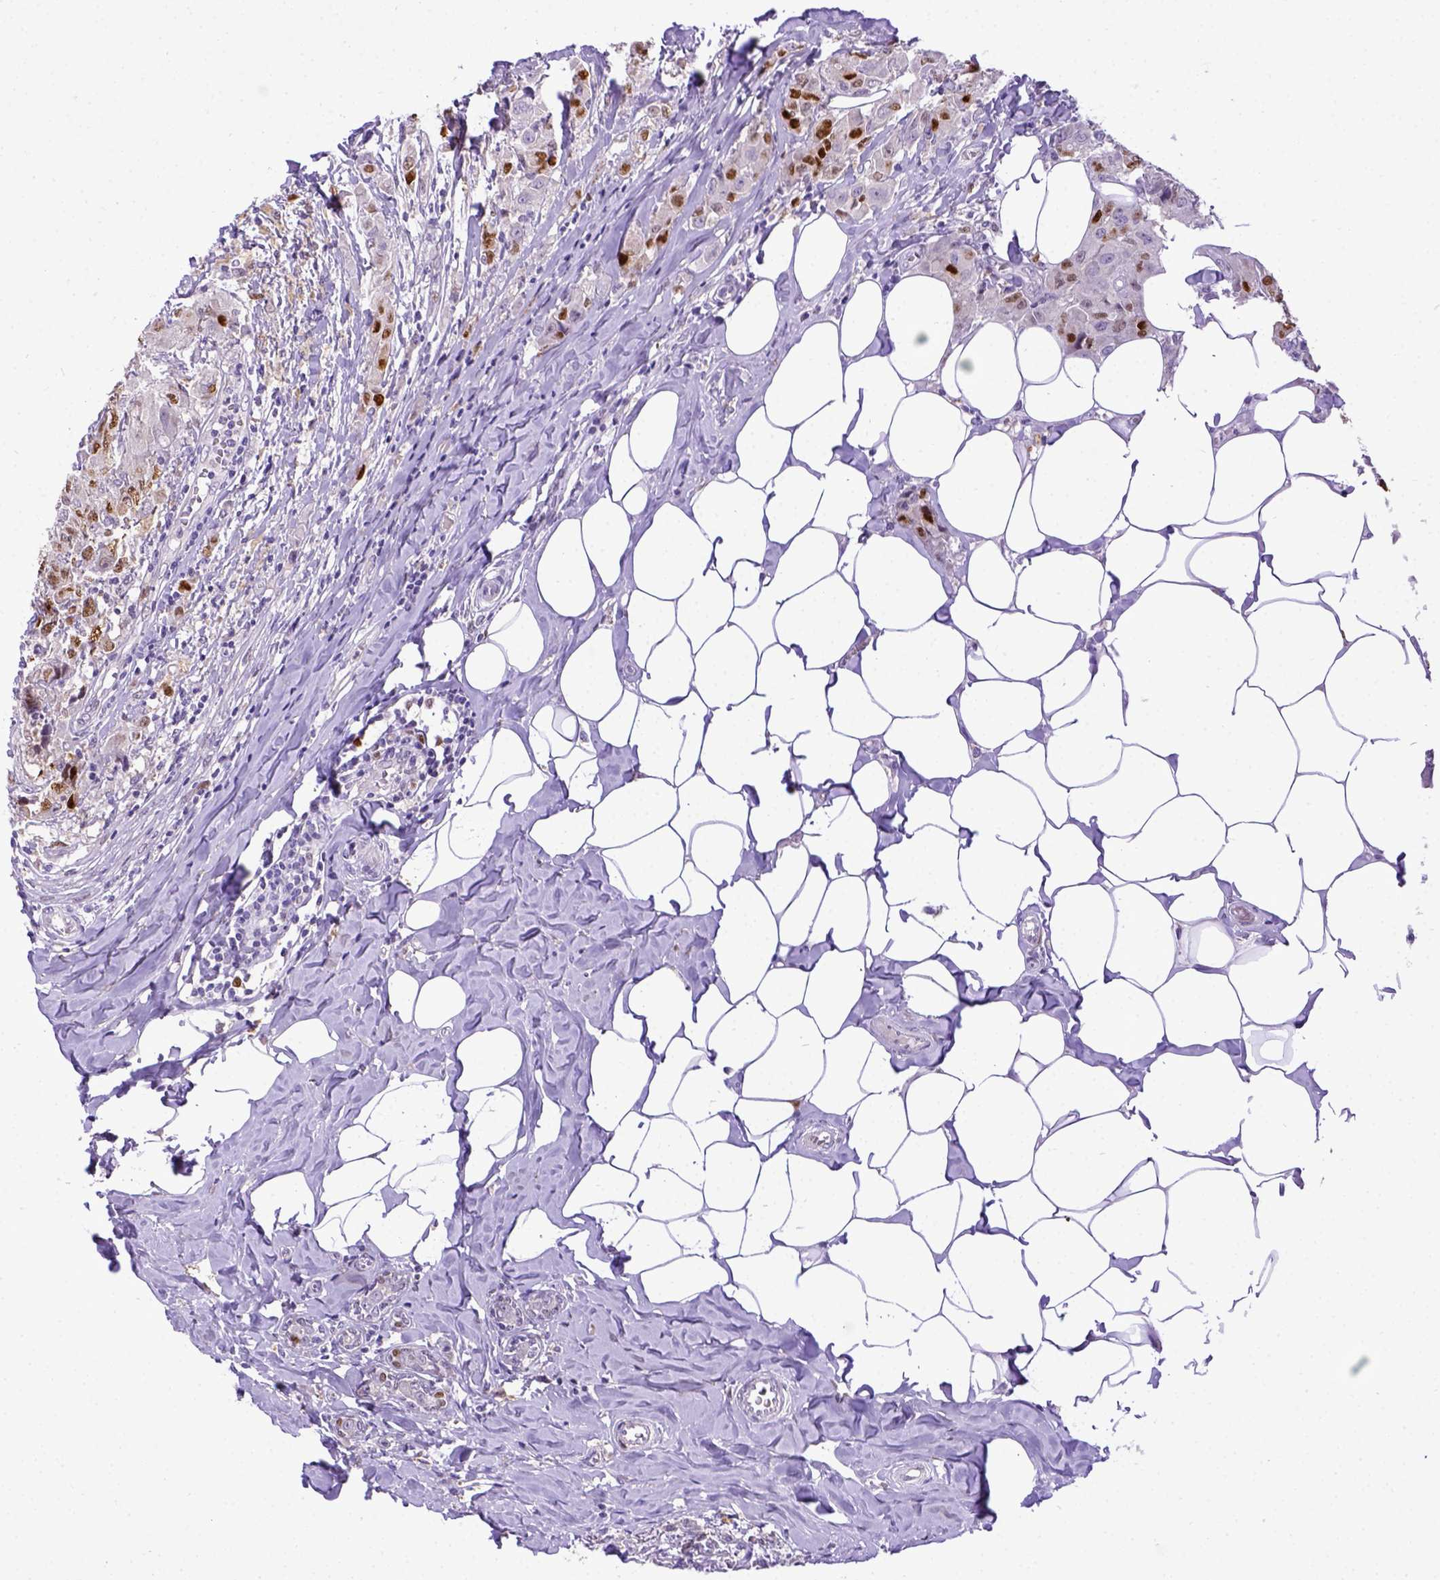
{"staining": {"intensity": "strong", "quantity": ">75%", "location": "cytoplasmic/membranous"}, "tissue": "breast cancer", "cell_type": "Tumor cells", "image_type": "cancer", "snomed": [{"axis": "morphology", "description": "Normal tissue, NOS"}, {"axis": "morphology", "description": "Duct carcinoma"}, {"axis": "topography", "description": "Breast"}], "caption": "Protein staining shows strong cytoplasmic/membranous positivity in approximately >75% of tumor cells in breast cancer (intraductal carcinoma).", "gene": "CDKN1A", "patient": {"sex": "female", "age": 43}}